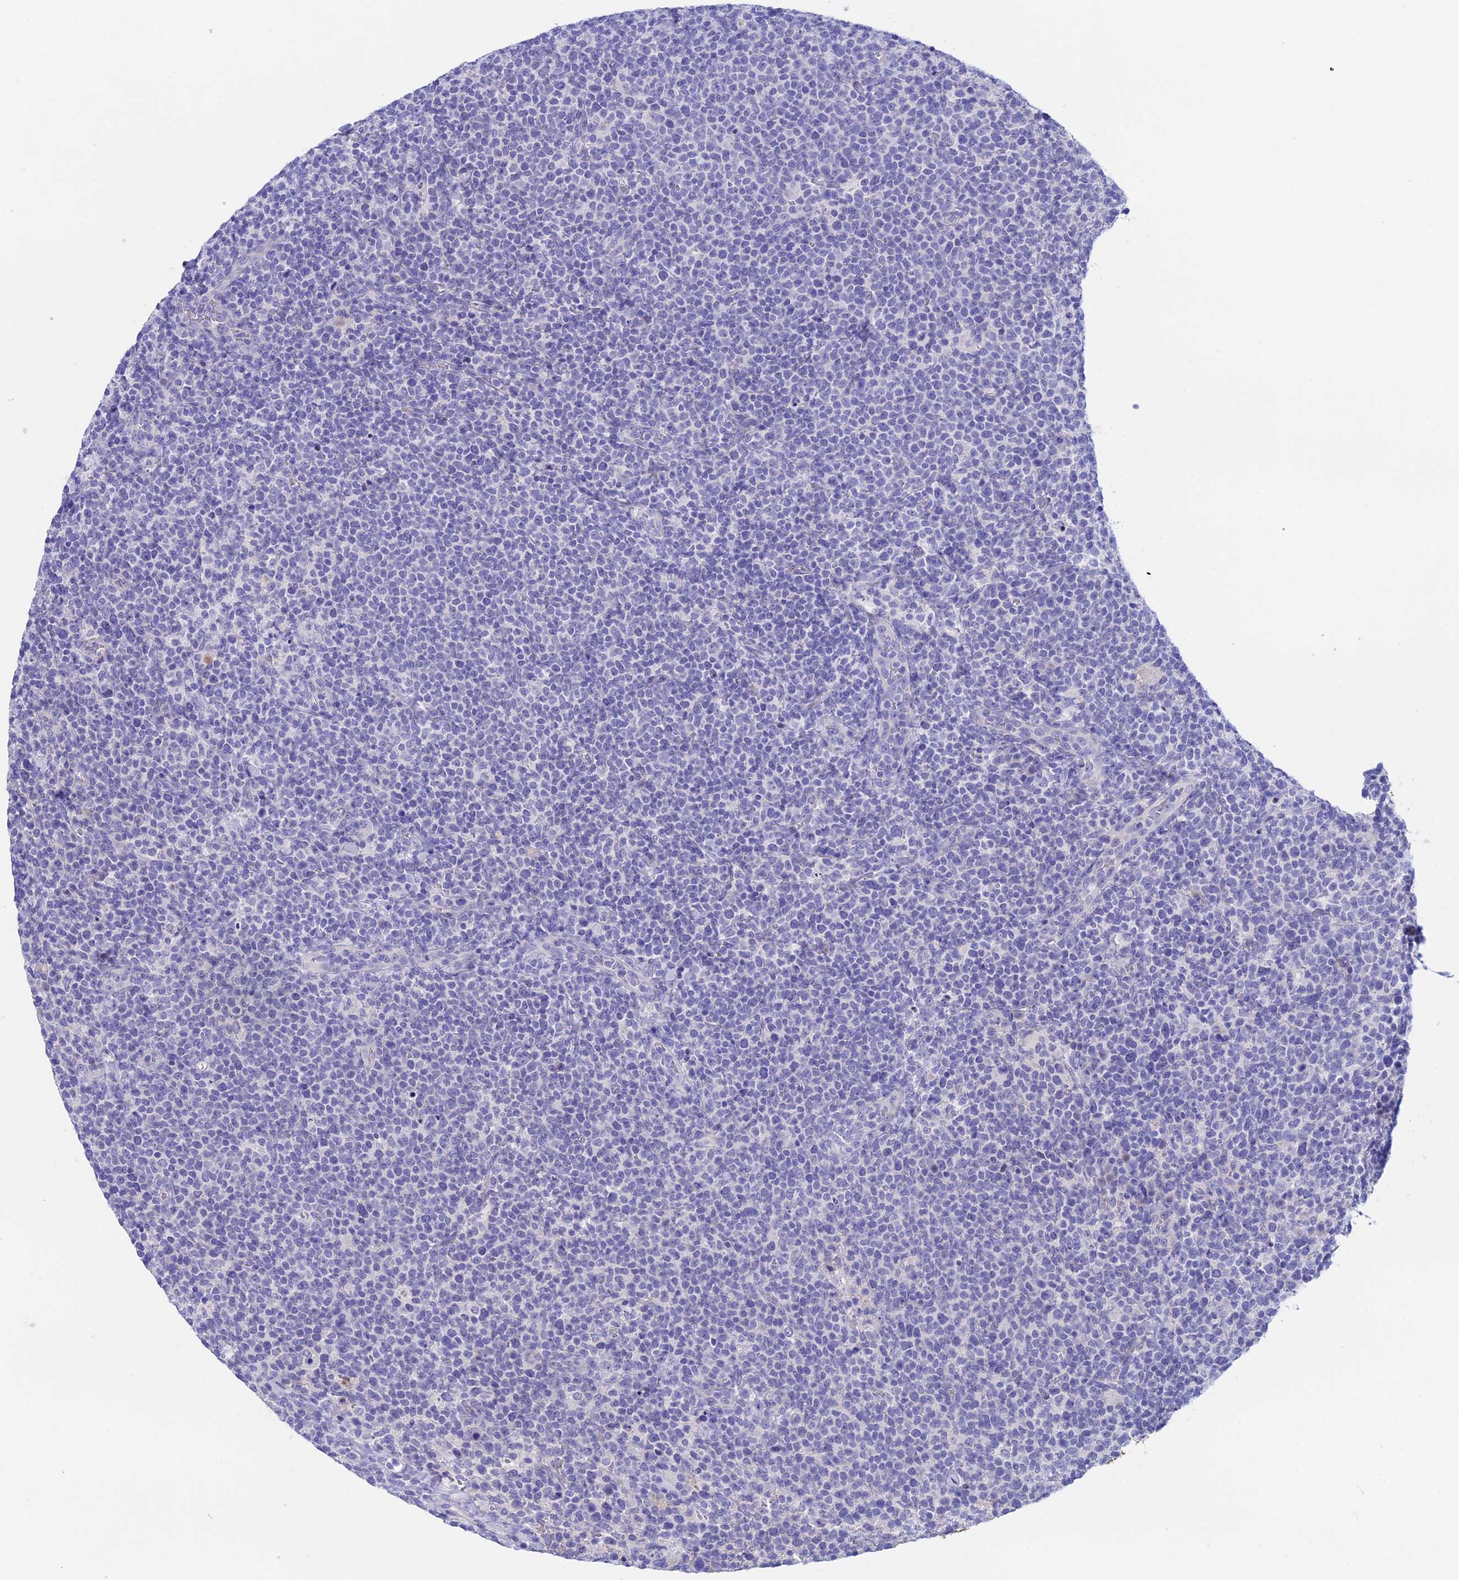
{"staining": {"intensity": "negative", "quantity": "none", "location": "none"}, "tissue": "lymphoma", "cell_type": "Tumor cells", "image_type": "cancer", "snomed": [{"axis": "morphology", "description": "Malignant lymphoma, non-Hodgkin's type, High grade"}, {"axis": "topography", "description": "Lymph node"}], "caption": "Tumor cells are negative for brown protein staining in lymphoma. The staining is performed using DAB brown chromogen with nuclei counter-stained in using hematoxylin.", "gene": "BTBD19", "patient": {"sex": "male", "age": 61}}